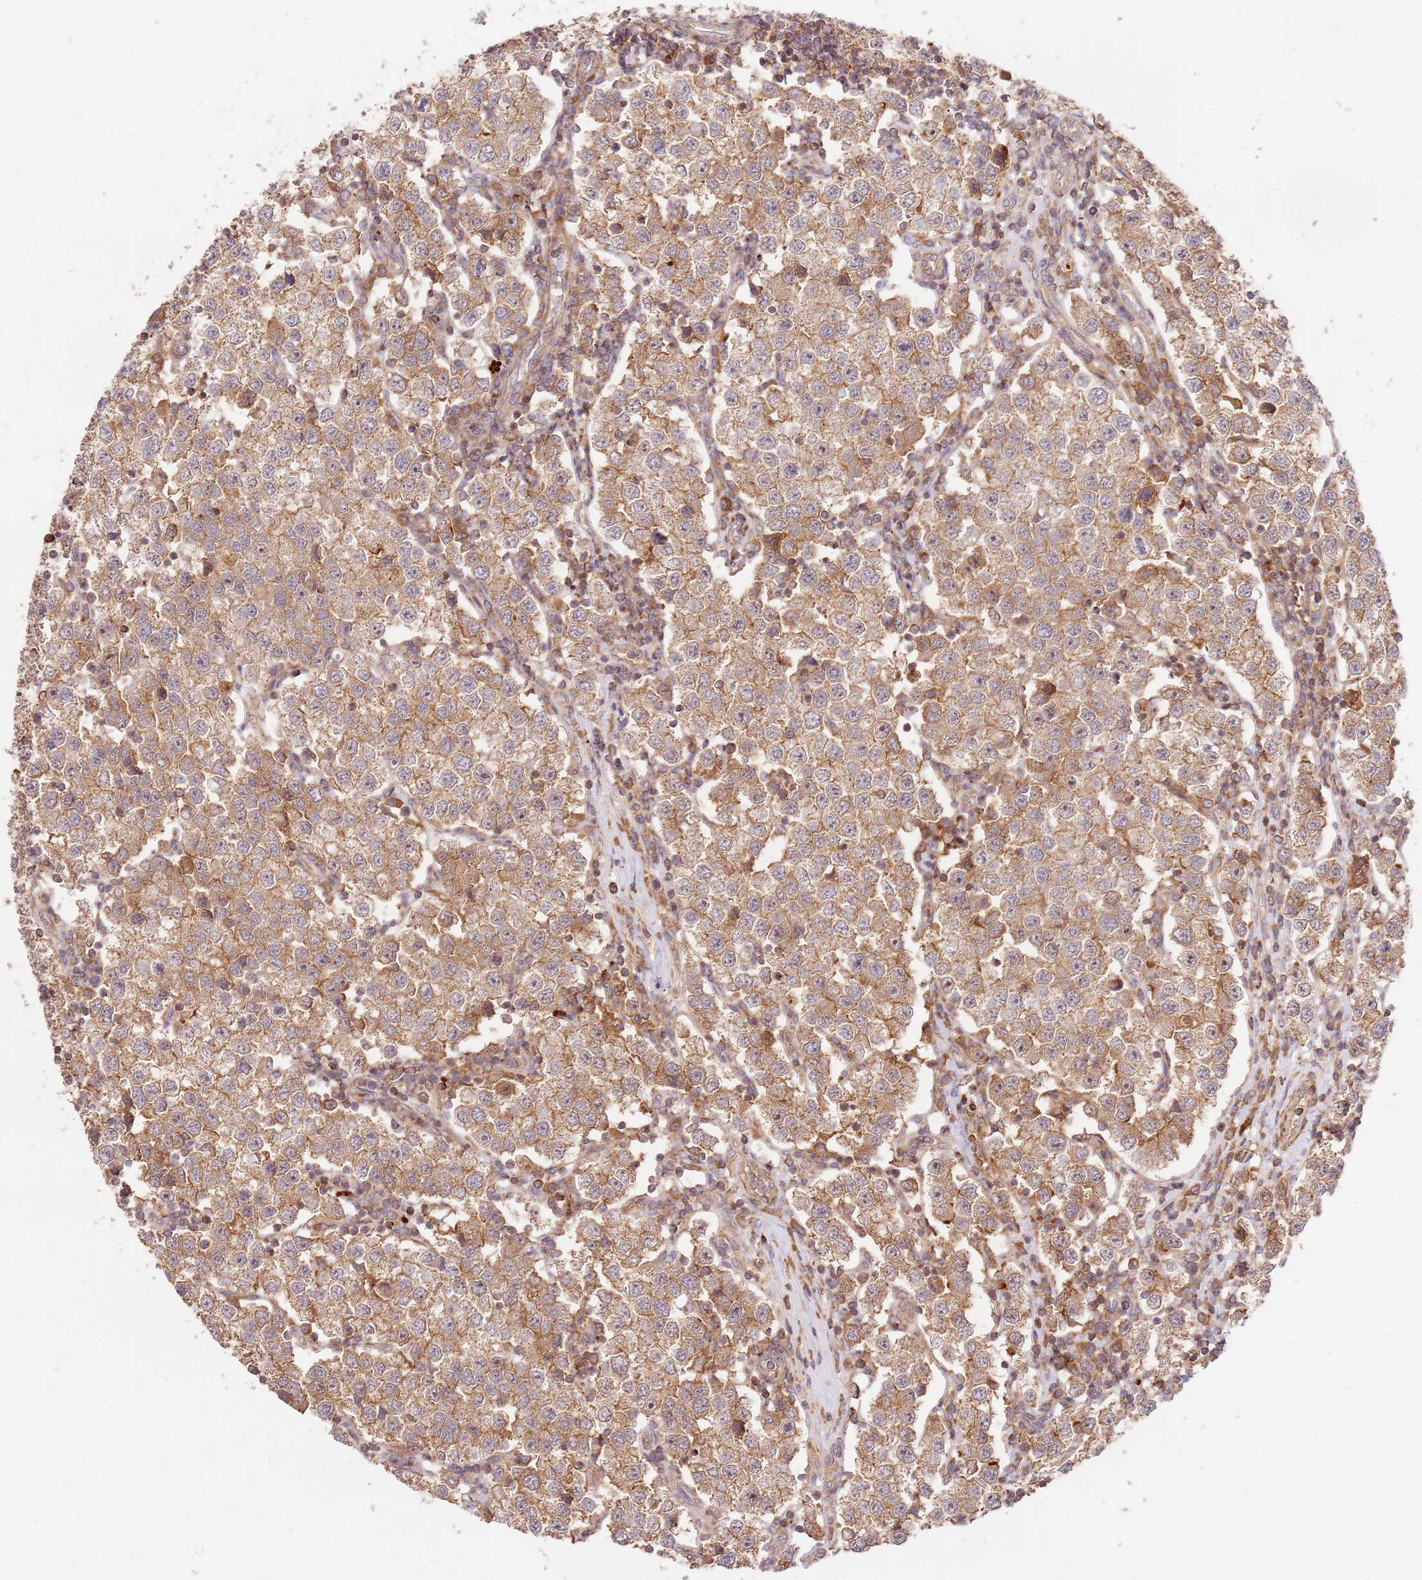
{"staining": {"intensity": "moderate", "quantity": ">75%", "location": "cytoplasmic/membranous"}, "tissue": "testis cancer", "cell_type": "Tumor cells", "image_type": "cancer", "snomed": [{"axis": "morphology", "description": "Seminoma, NOS"}, {"axis": "topography", "description": "Testis"}], "caption": "The histopathology image displays immunohistochemical staining of testis seminoma. There is moderate cytoplasmic/membranous expression is identified in approximately >75% of tumor cells. (DAB IHC, brown staining for protein, blue staining for nuclei).", "gene": "GAREM1", "patient": {"sex": "male", "age": 37}}